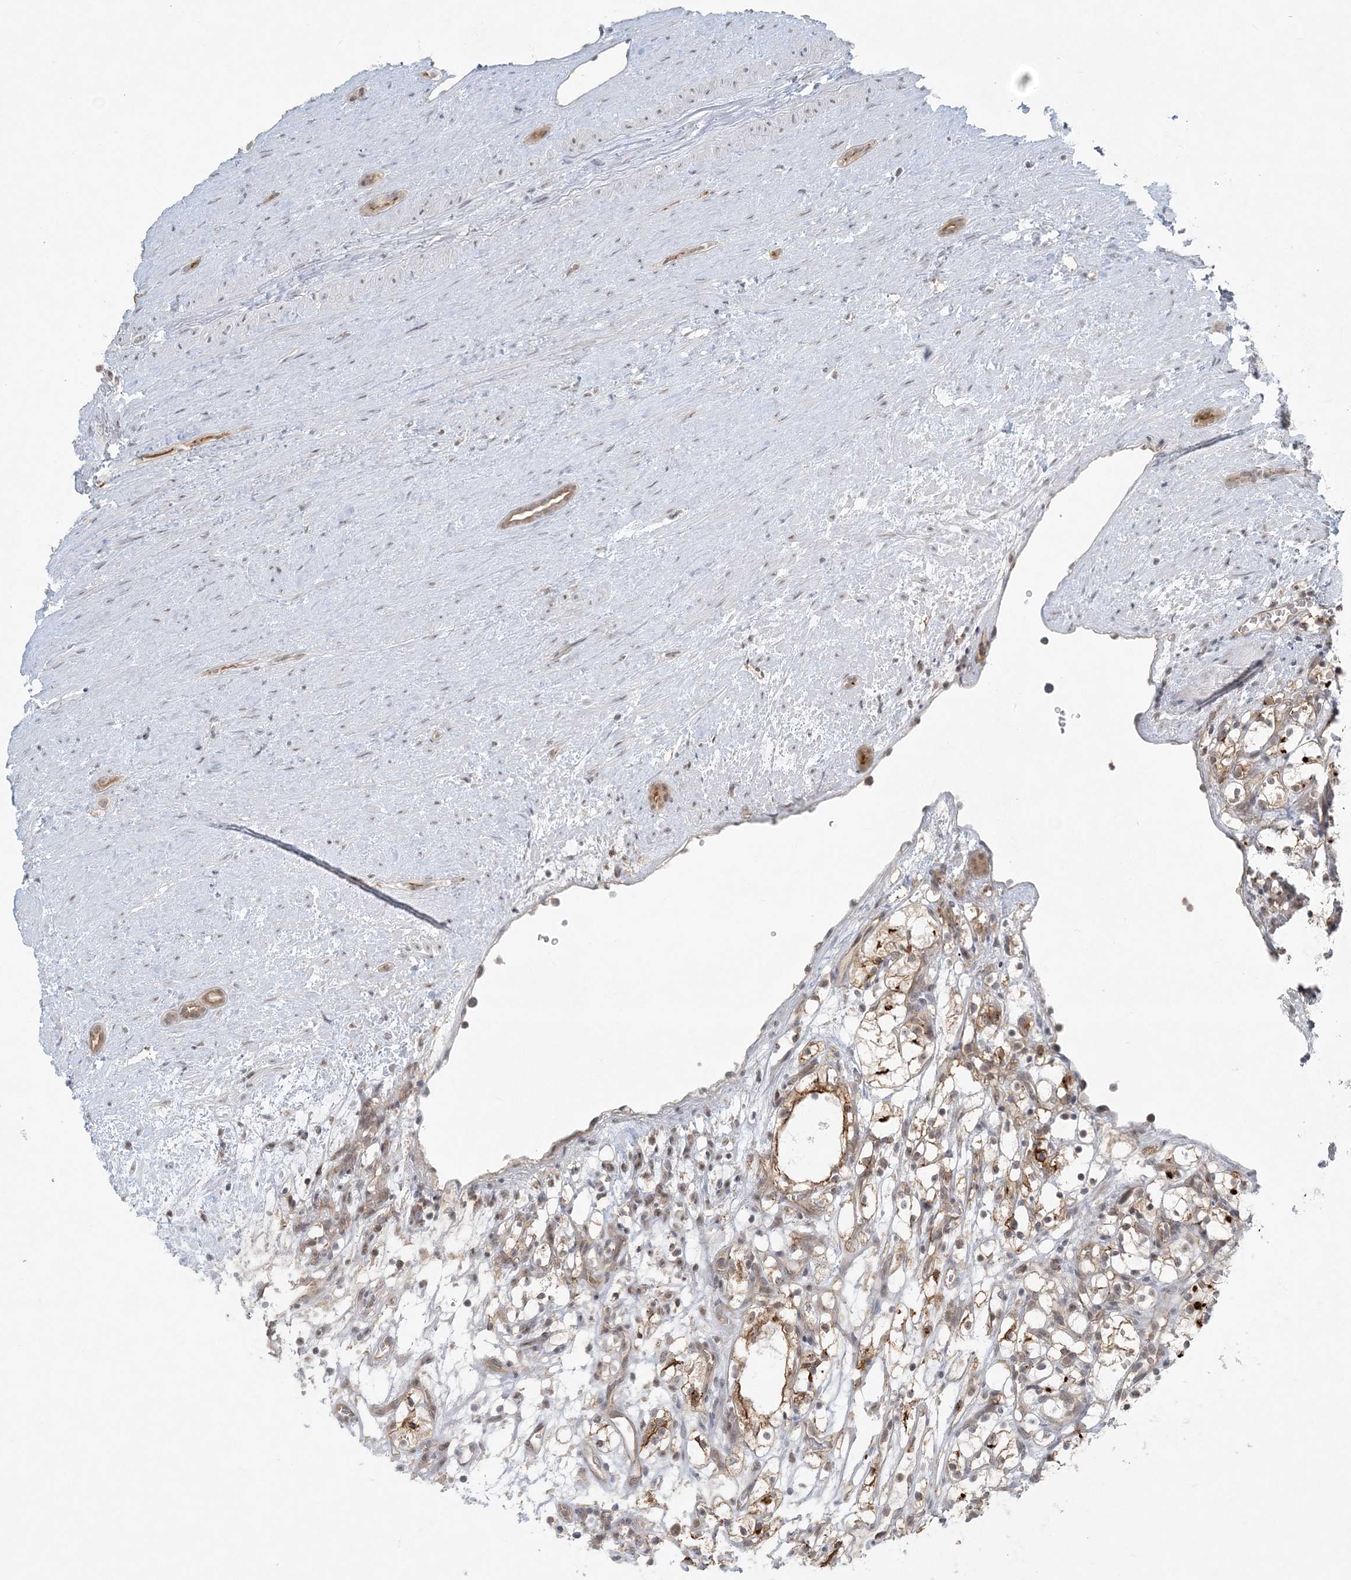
{"staining": {"intensity": "moderate", "quantity": "<25%", "location": "cytoplasmic/membranous"}, "tissue": "renal cancer", "cell_type": "Tumor cells", "image_type": "cancer", "snomed": [{"axis": "morphology", "description": "Adenocarcinoma, NOS"}, {"axis": "topography", "description": "Kidney"}], "caption": "Protein analysis of adenocarcinoma (renal) tissue demonstrates moderate cytoplasmic/membranous positivity in approximately <25% of tumor cells.", "gene": "ATP11A", "patient": {"sex": "female", "age": 69}}